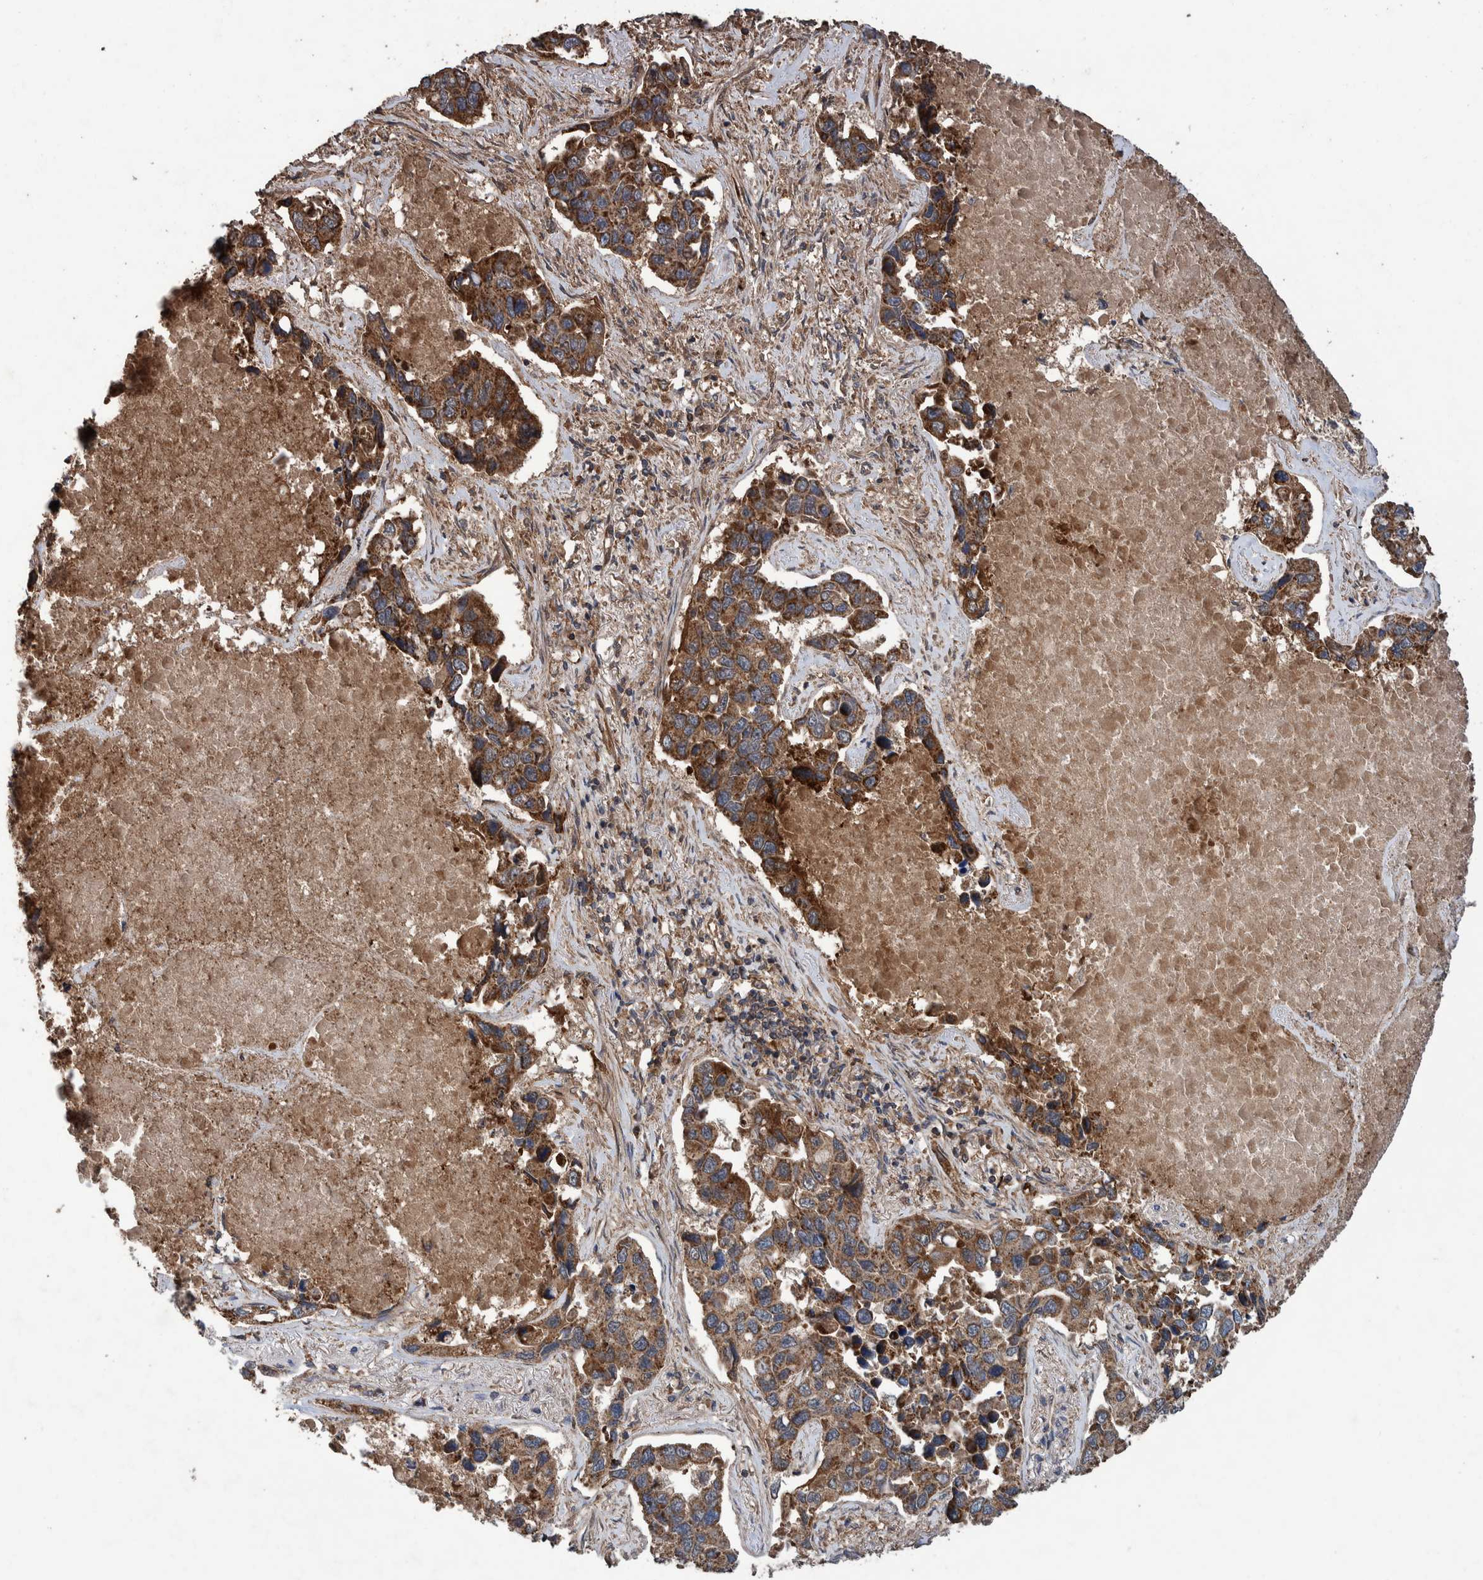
{"staining": {"intensity": "strong", "quantity": ">75%", "location": "cytoplasmic/membranous"}, "tissue": "lung cancer", "cell_type": "Tumor cells", "image_type": "cancer", "snomed": [{"axis": "morphology", "description": "Adenocarcinoma, NOS"}, {"axis": "topography", "description": "Lung"}], "caption": "A histopathology image showing strong cytoplasmic/membranous positivity in approximately >75% of tumor cells in lung cancer, as visualized by brown immunohistochemical staining.", "gene": "TRIM16", "patient": {"sex": "male", "age": 64}}